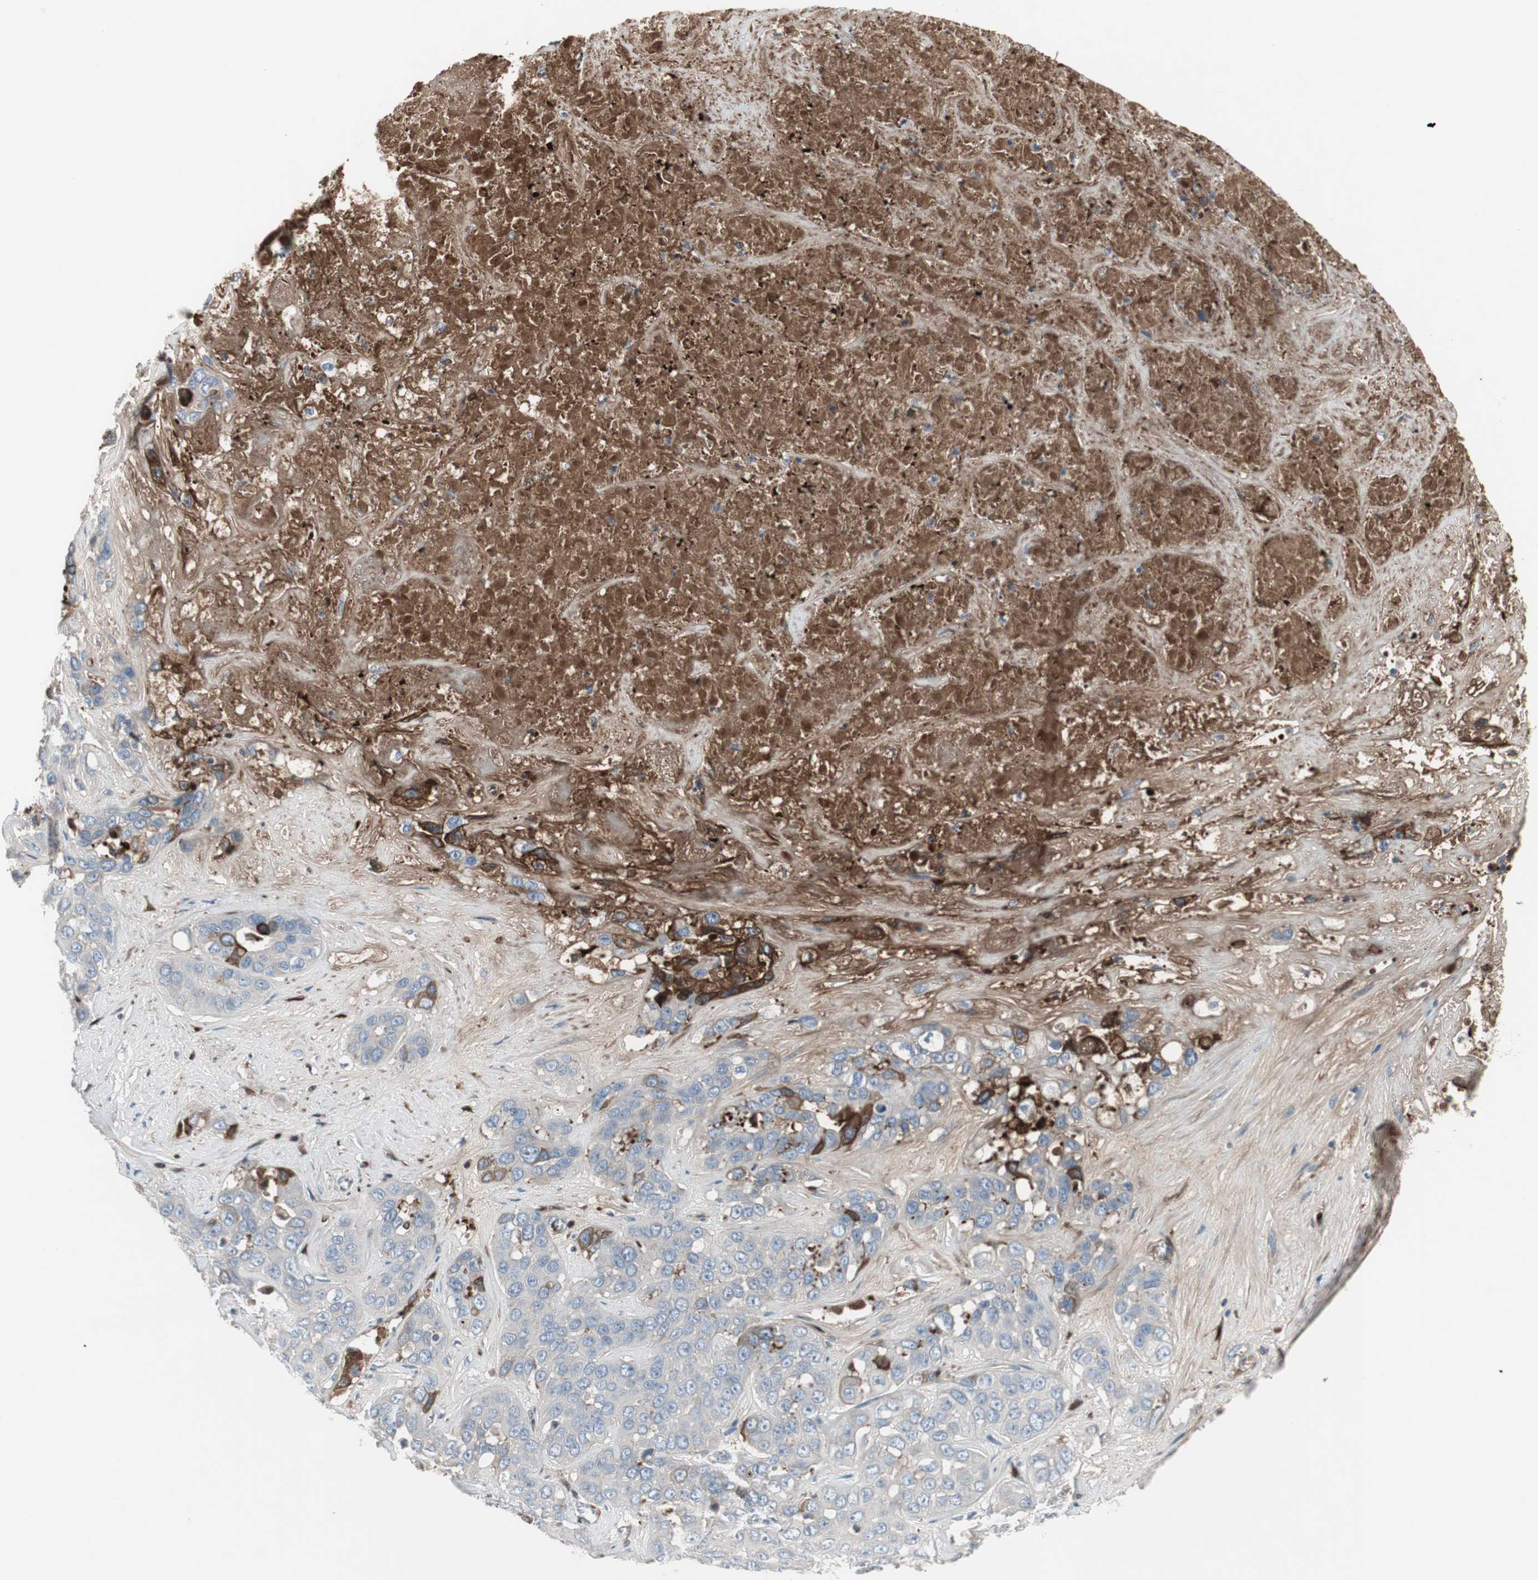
{"staining": {"intensity": "strong", "quantity": "<25%", "location": "cytoplasmic/membranous"}, "tissue": "liver cancer", "cell_type": "Tumor cells", "image_type": "cancer", "snomed": [{"axis": "morphology", "description": "Cholangiocarcinoma"}, {"axis": "topography", "description": "Liver"}], "caption": "Immunohistochemistry of human cholangiocarcinoma (liver) reveals medium levels of strong cytoplasmic/membranous positivity in approximately <25% of tumor cells.", "gene": "PIGR", "patient": {"sex": "female", "age": 52}}